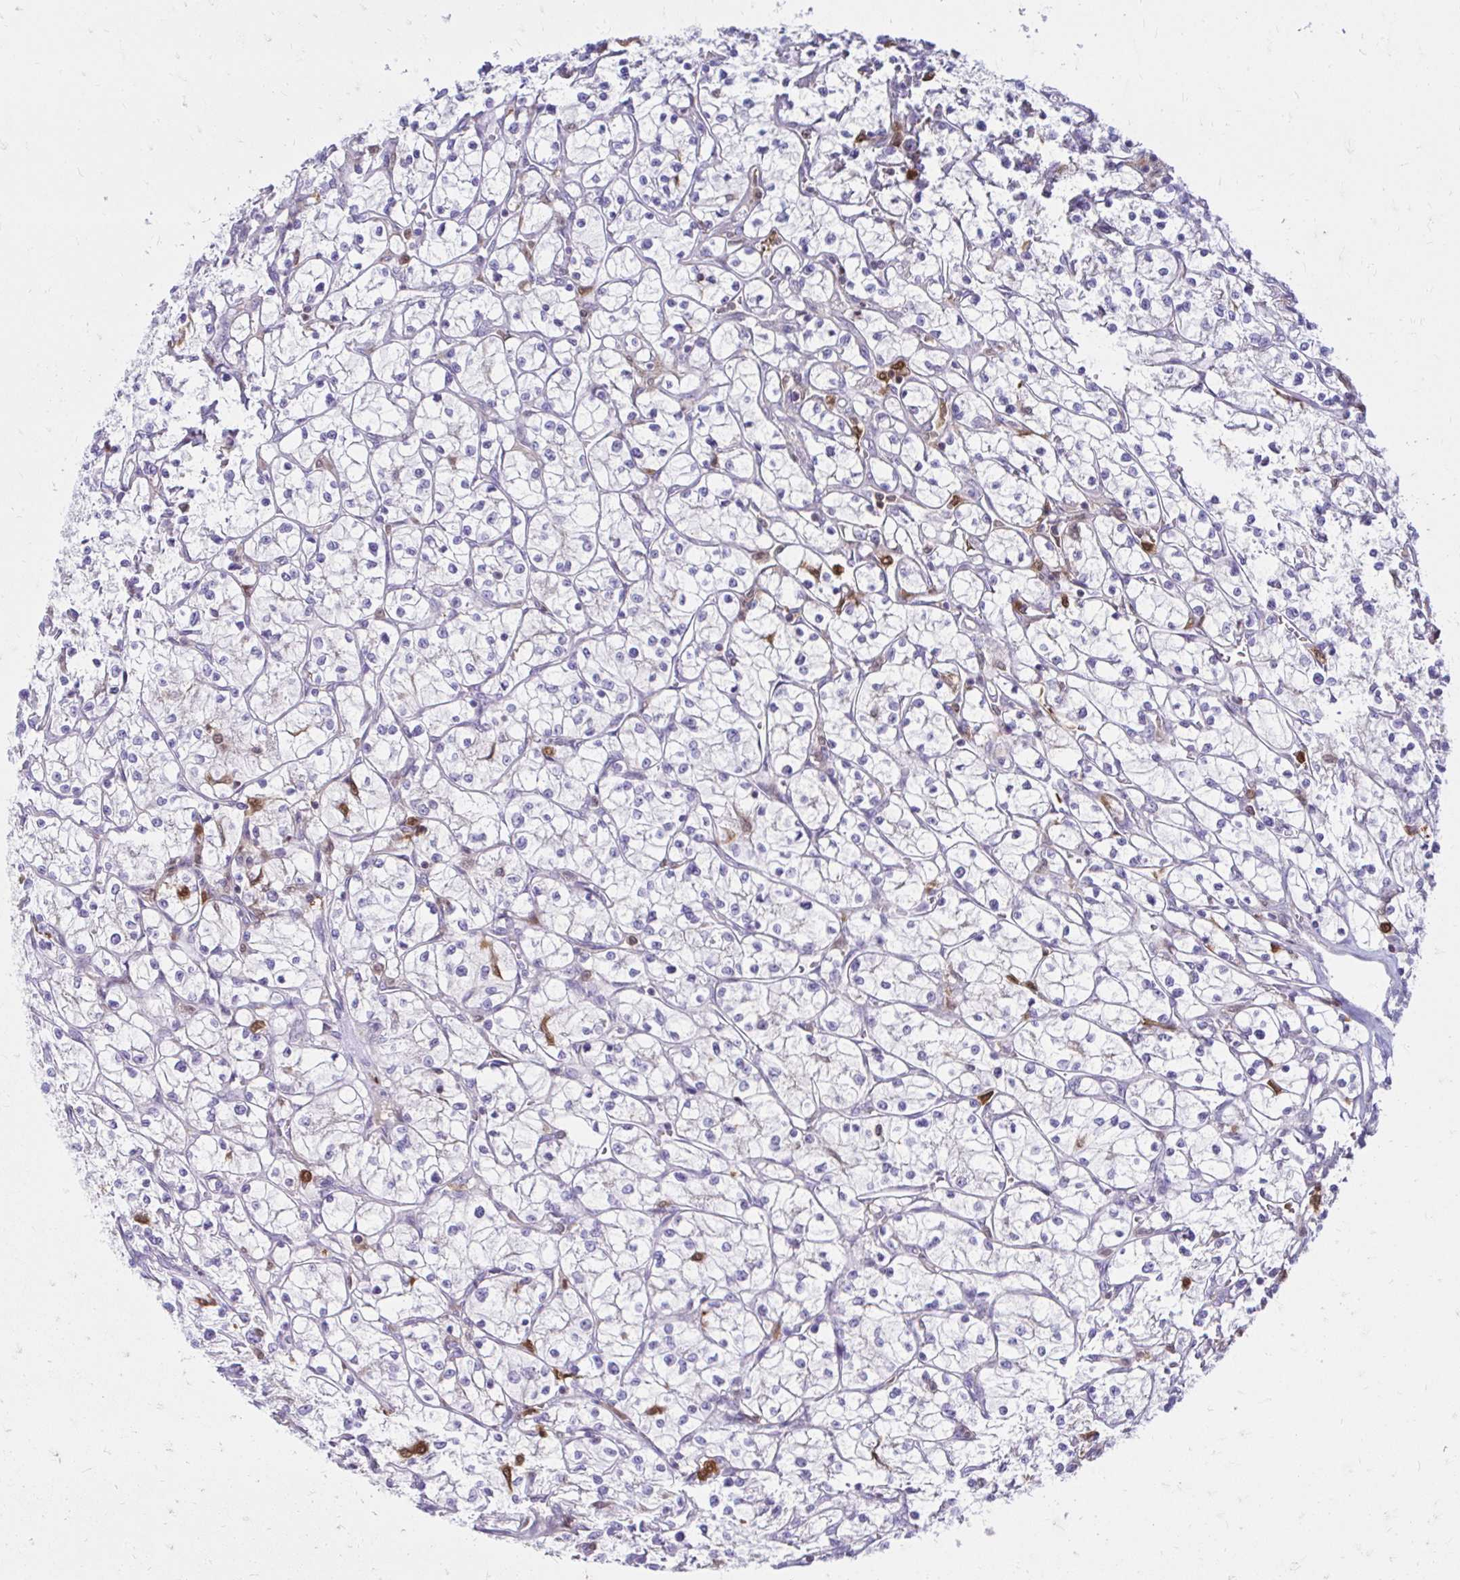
{"staining": {"intensity": "negative", "quantity": "none", "location": "none"}, "tissue": "renal cancer", "cell_type": "Tumor cells", "image_type": "cancer", "snomed": [{"axis": "morphology", "description": "Adenocarcinoma, NOS"}, {"axis": "topography", "description": "Kidney"}], "caption": "Micrograph shows no protein staining in tumor cells of renal adenocarcinoma tissue.", "gene": "PYCARD", "patient": {"sex": "female", "age": 64}}